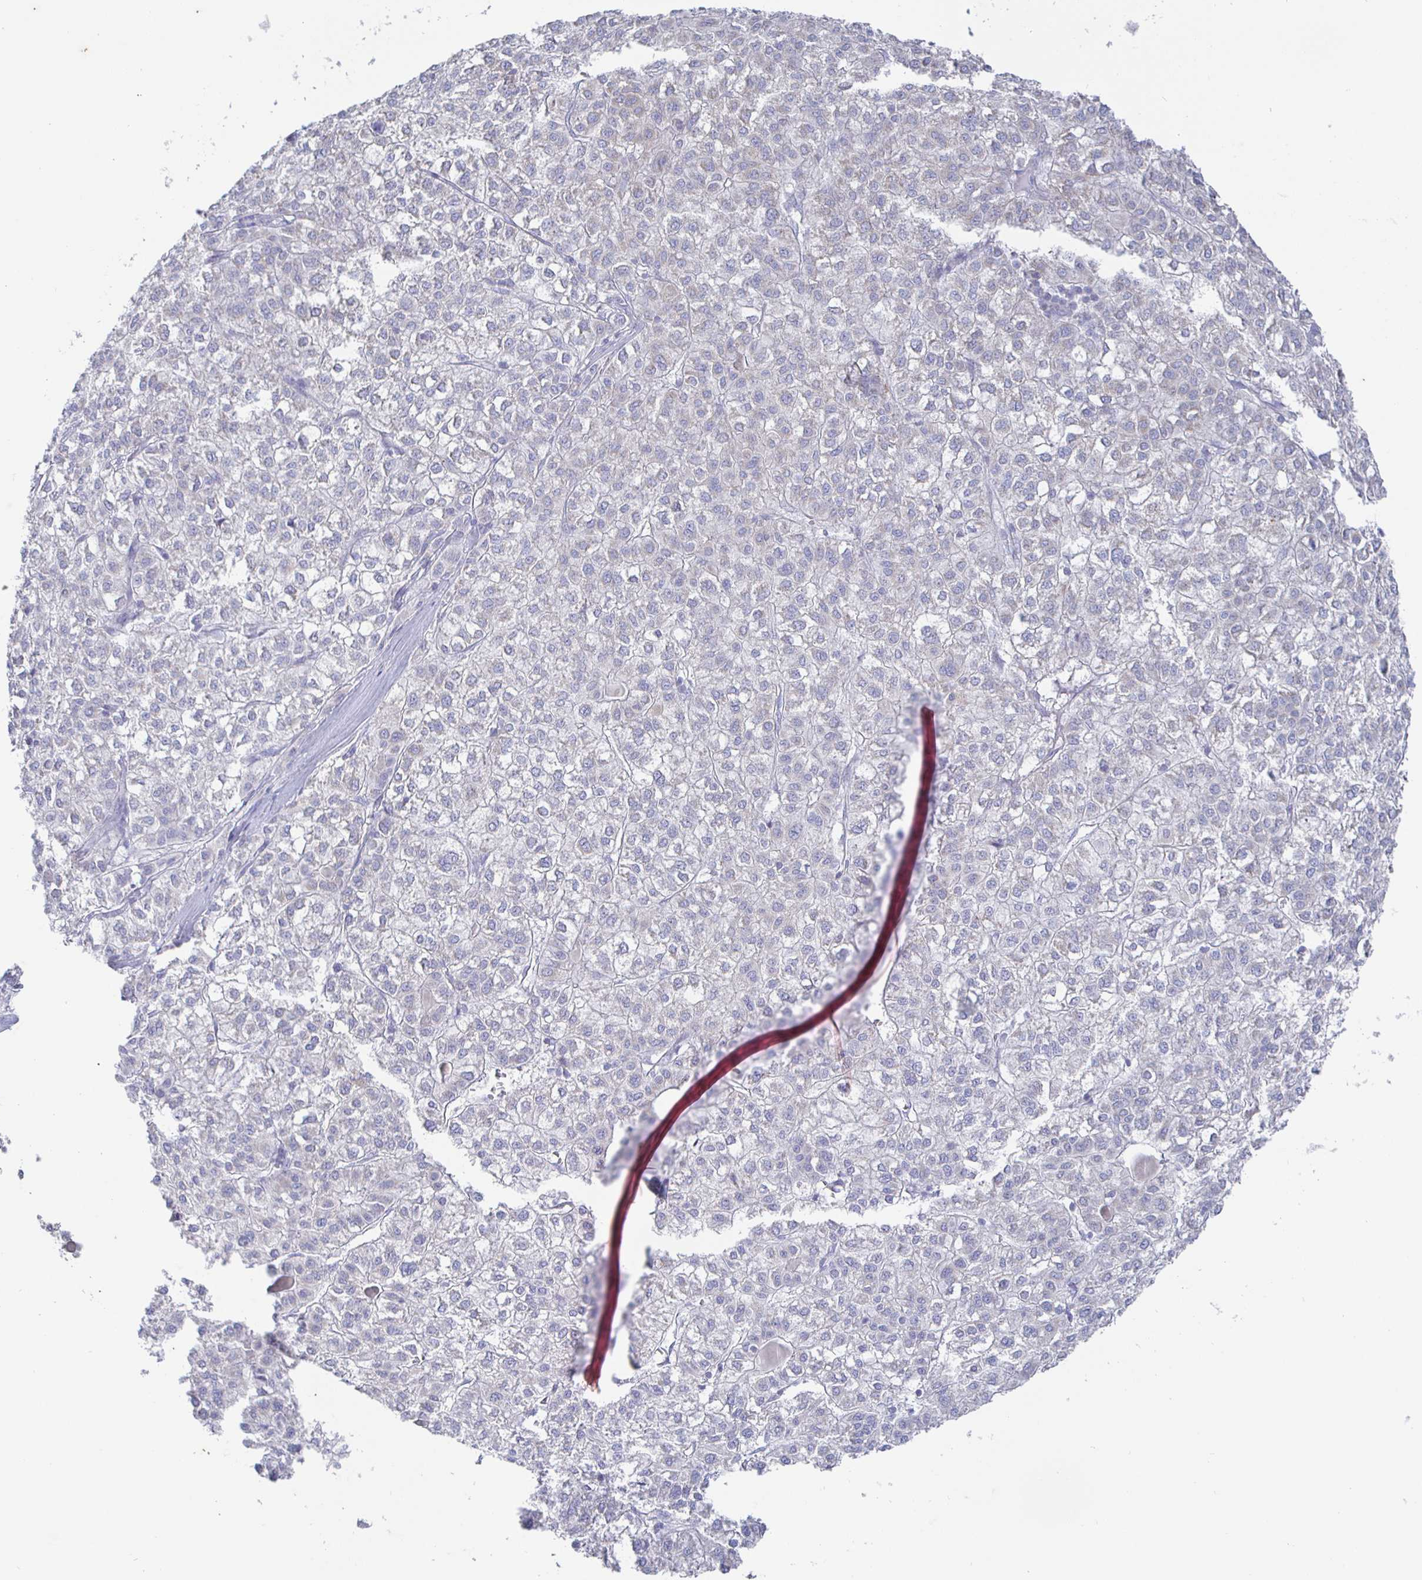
{"staining": {"intensity": "negative", "quantity": "none", "location": "none"}, "tissue": "liver cancer", "cell_type": "Tumor cells", "image_type": "cancer", "snomed": [{"axis": "morphology", "description": "Carcinoma, Hepatocellular, NOS"}, {"axis": "topography", "description": "Liver"}], "caption": "The image shows no significant expression in tumor cells of liver cancer (hepatocellular carcinoma). (Stains: DAB (3,3'-diaminobenzidine) IHC with hematoxylin counter stain, Microscopy: brightfield microscopy at high magnification).", "gene": "SYNGR4", "patient": {"sex": "female", "age": 43}}